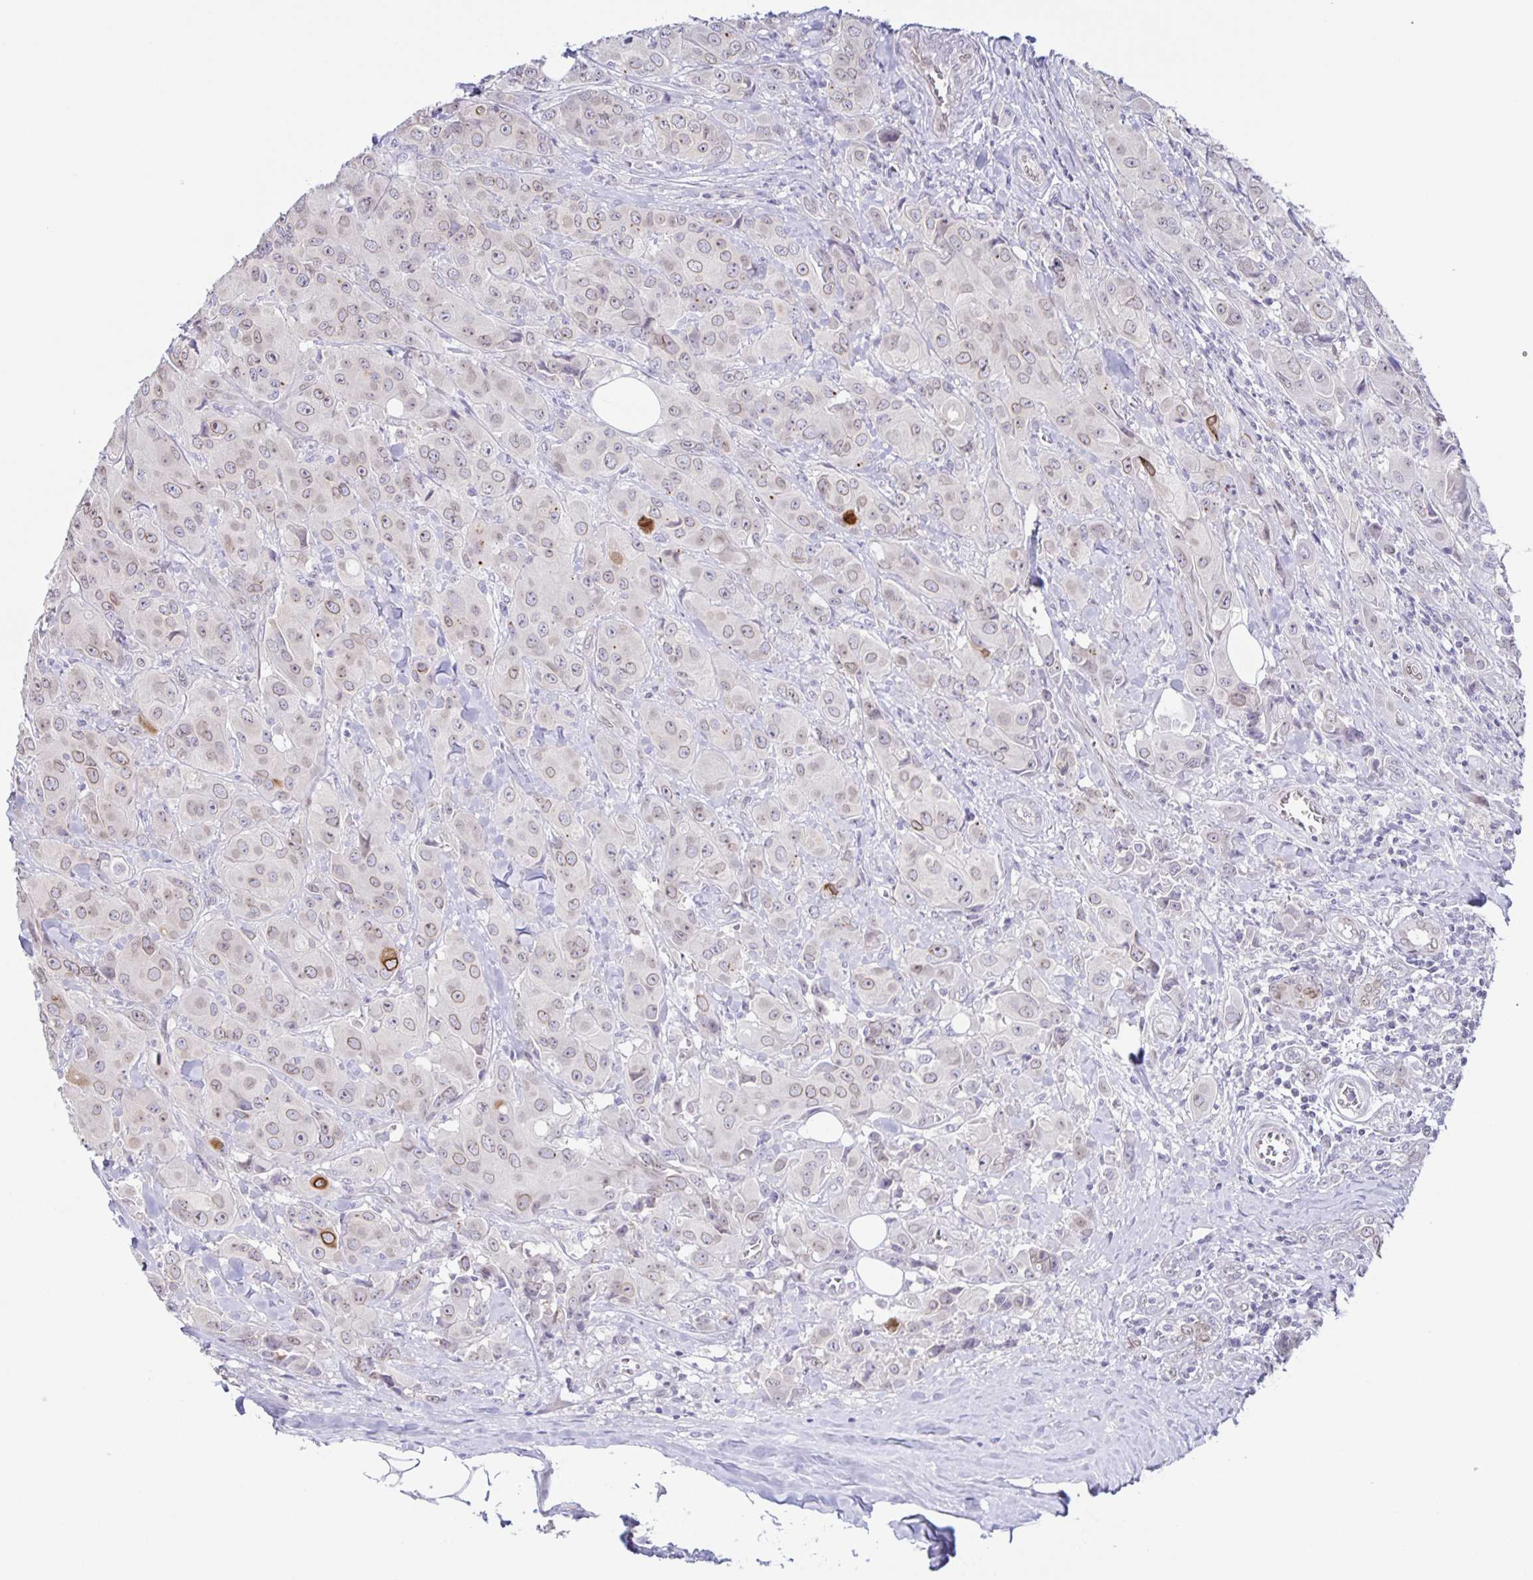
{"staining": {"intensity": "moderate", "quantity": "<25%", "location": "cytoplasmic/membranous,nuclear"}, "tissue": "breast cancer", "cell_type": "Tumor cells", "image_type": "cancer", "snomed": [{"axis": "morphology", "description": "Normal tissue, NOS"}, {"axis": "morphology", "description": "Duct carcinoma"}, {"axis": "topography", "description": "Breast"}], "caption": "Immunohistochemical staining of human breast cancer demonstrates moderate cytoplasmic/membranous and nuclear protein staining in approximately <25% of tumor cells.", "gene": "SYNE2", "patient": {"sex": "female", "age": 43}}